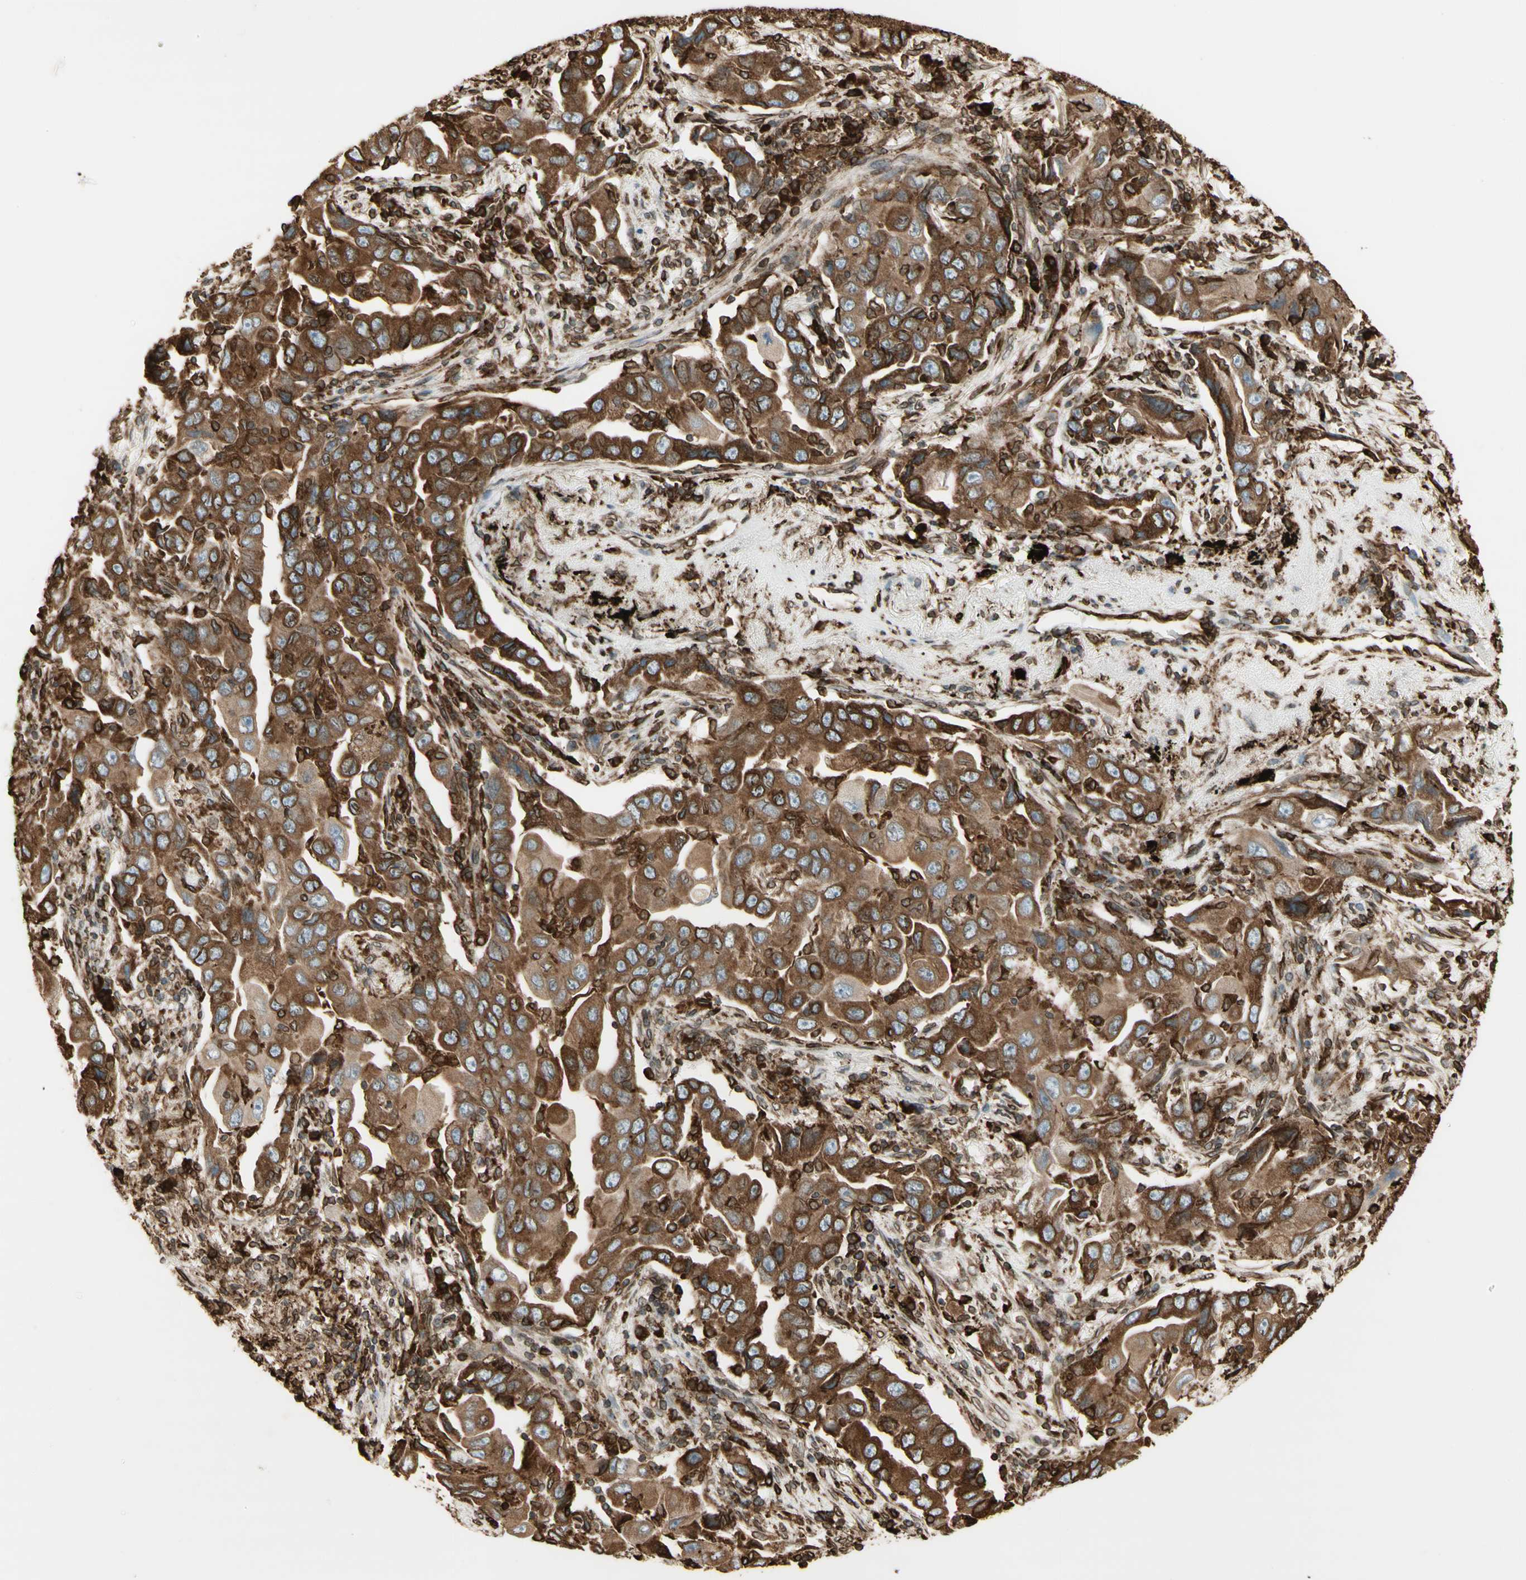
{"staining": {"intensity": "strong", "quantity": ">75%", "location": "cytoplasmic/membranous"}, "tissue": "lung cancer", "cell_type": "Tumor cells", "image_type": "cancer", "snomed": [{"axis": "morphology", "description": "Adenocarcinoma, NOS"}, {"axis": "topography", "description": "Lung"}], "caption": "IHC of adenocarcinoma (lung) reveals high levels of strong cytoplasmic/membranous staining in approximately >75% of tumor cells.", "gene": "CANX", "patient": {"sex": "female", "age": 65}}